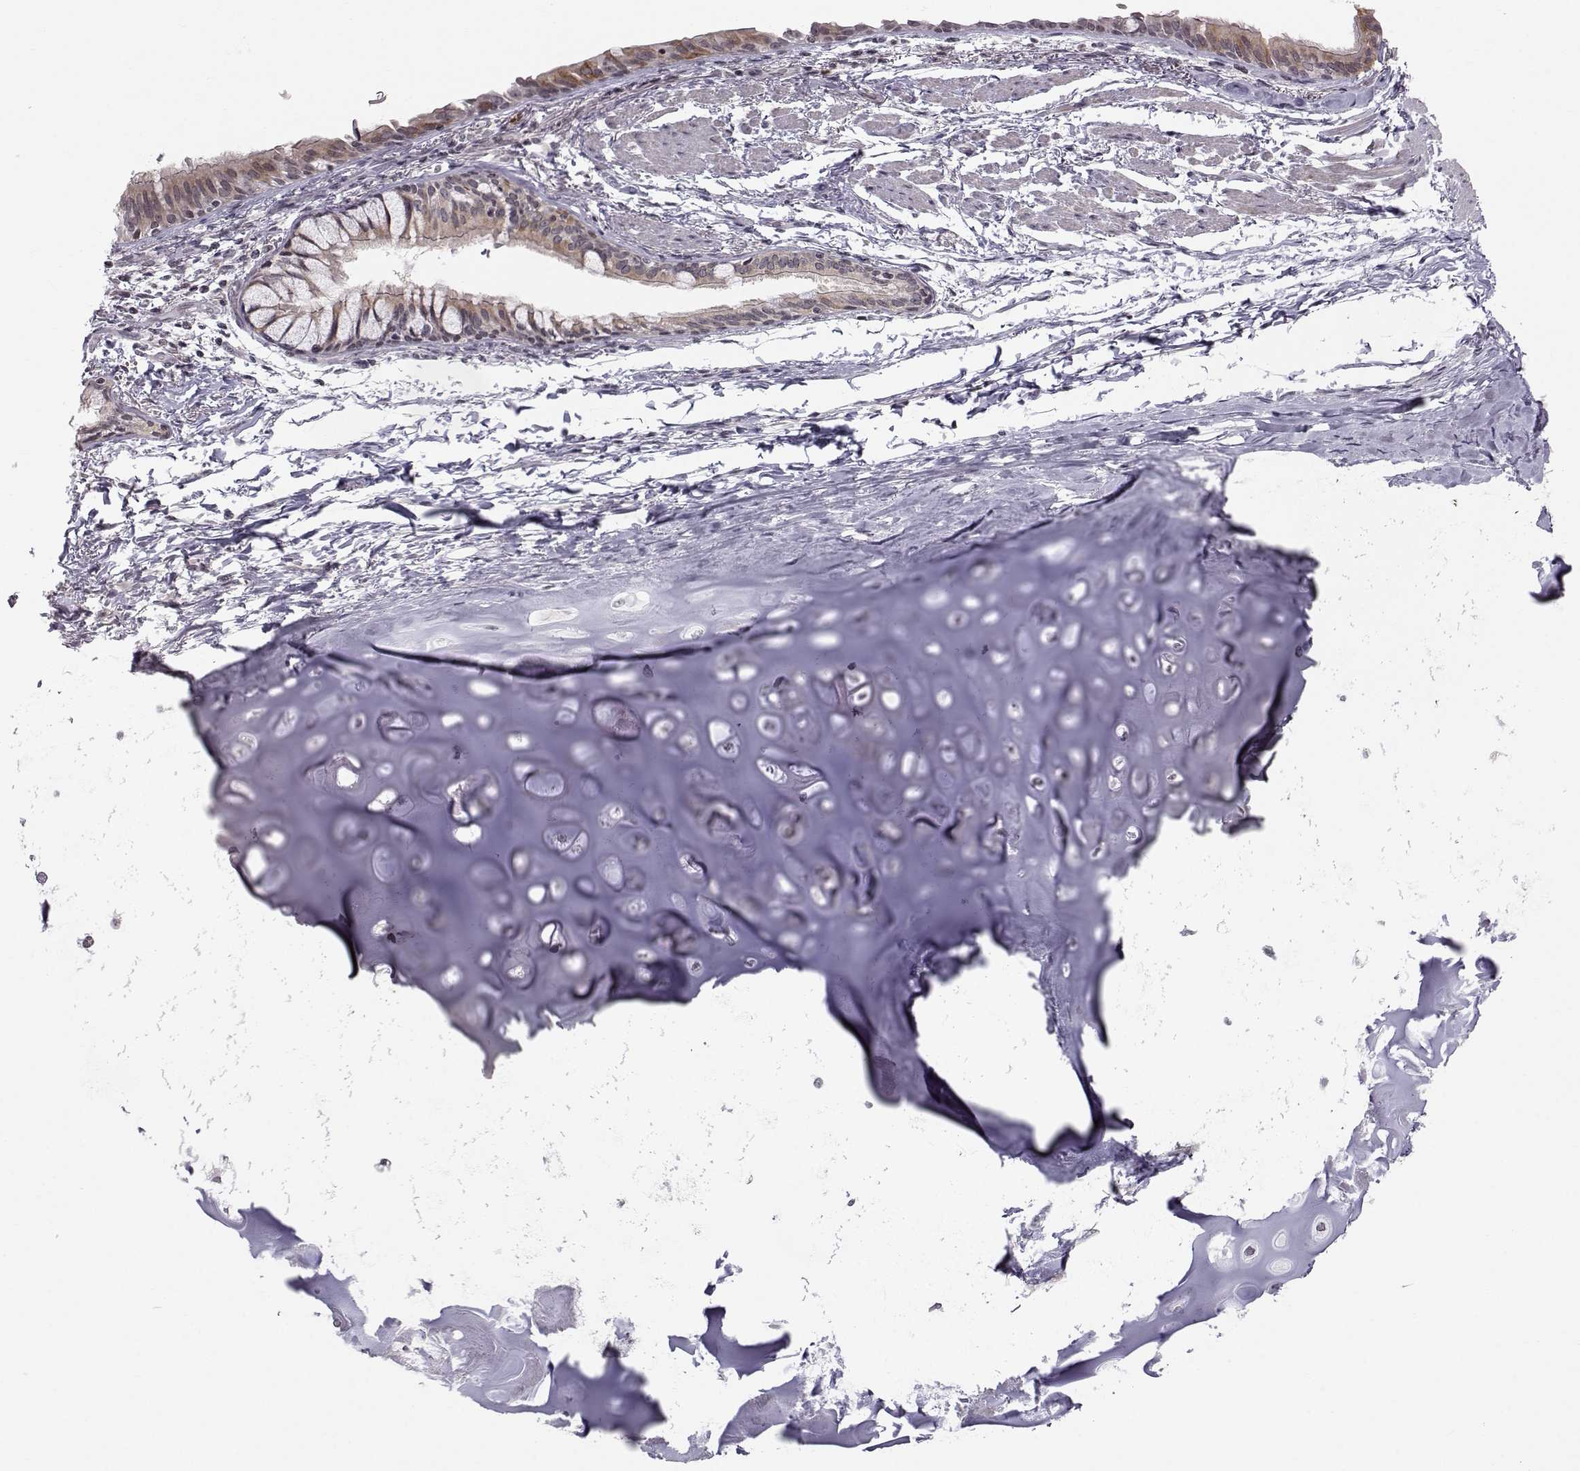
{"staining": {"intensity": "weak", "quantity": ">75%", "location": "cytoplasmic/membranous"}, "tissue": "bronchus", "cell_type": "Respiratory epithelial cells", "image_type": "normal", "snomed": [{"axis": "morphology", "description": "Normal tissue, NOS"}, {"axis": "morphology", "description": "Squamous cell carcinoma, NOS"}, {"axis": "topography", "description": "Bronchus"}, {"axis": "topography", "description": "Lung"}], "caption": "Immunohistochemistry (IHC) histopathology image of normal bronchus: human bronchus stained using immunohistochemistry exhibits low levels of weak protein expression localized specifically in the cytoplasmic/membranous of respiratory epithelial cells, appearing as a cytoplasmic/membranous brown color.", "gene": "MARCHF4", "patient": {"sex": "male", "age": 69}}